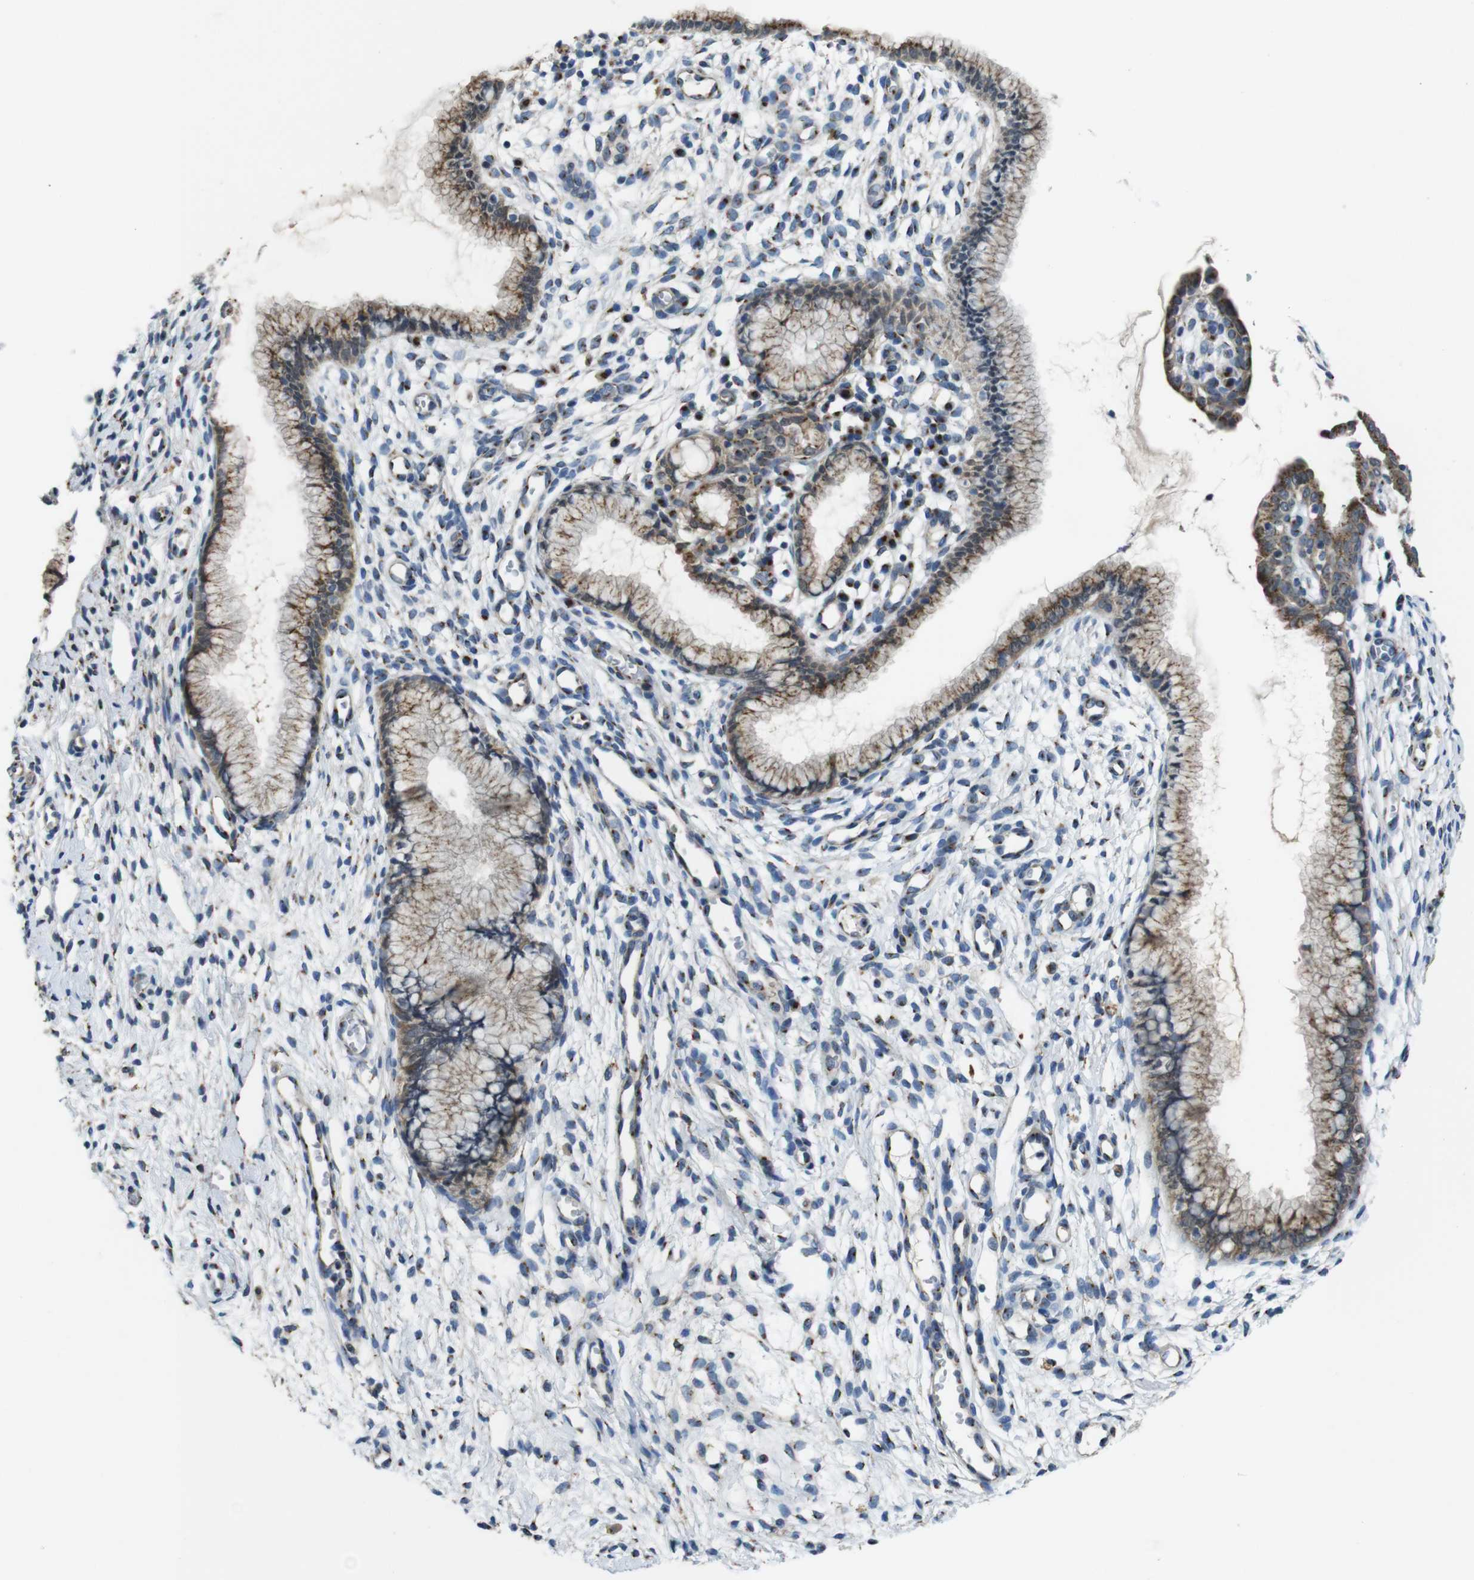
{"staining": {"intensity": "moderate", "quantity": ">75%", "location": "cytoplasmic/membranous"}, "tissue": "cervix", "cell_type": "Glandular cells", "image_type": "normal", "snomed": [{"axis": "morphology", "description": "Normal tissue, NOS"}, {"axis": "topography", "description": "Cervix"}], "caption": "The immunohistochemical stain shows moderate cytoplasmic/membranous expression in glandular cells of normal cervix. (DAB (3,3'-diaminobenzidine) = brown stain, brightfield microscopy at high magnification).", "gene": "RAB6A", "patient": {"sex": "female", "age": 65}}